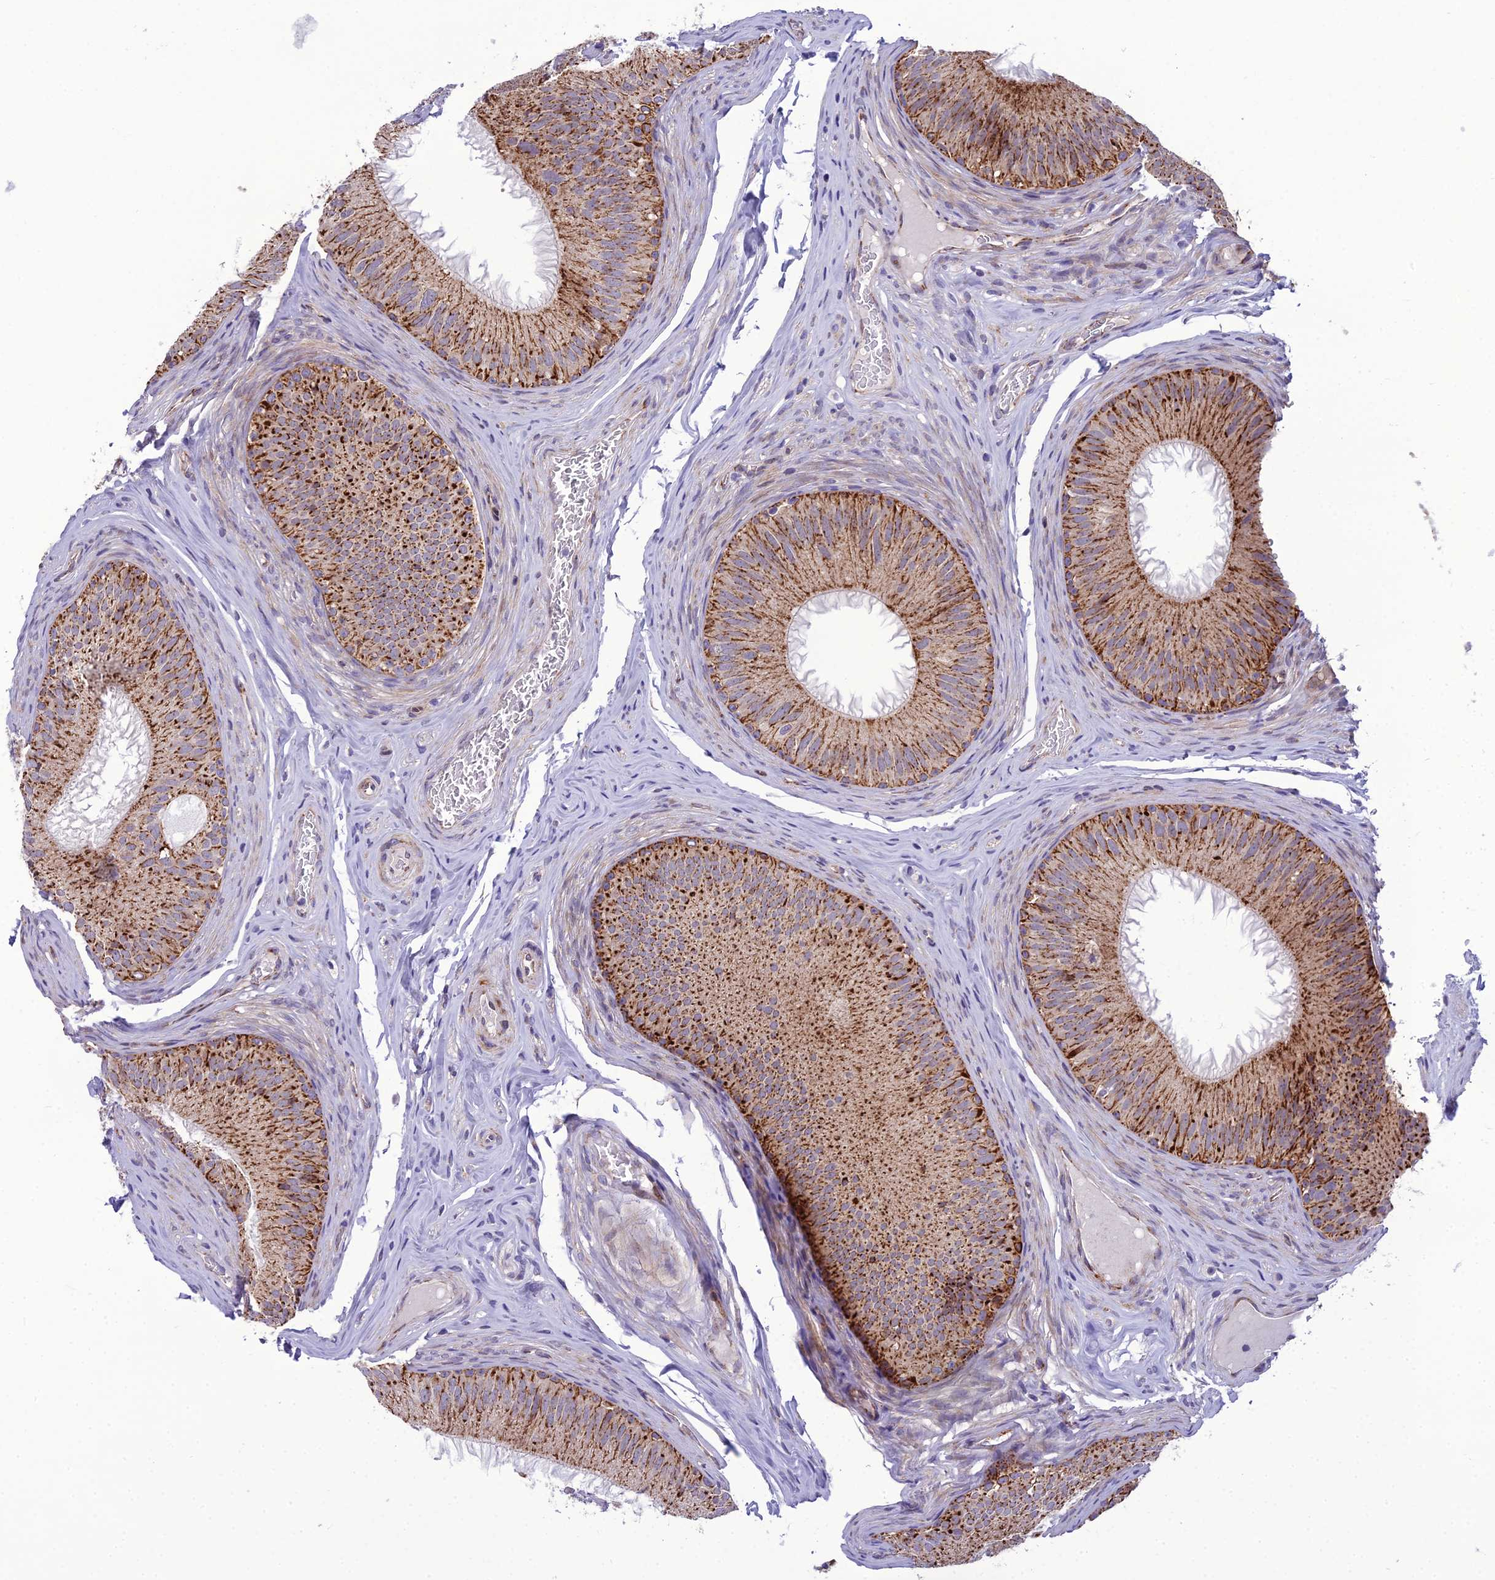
{"staining": {"intensity": "strong", "quantity": ">75%", "location": "cytoplasmic/membranous"}, "tissue": "epididymis", "cell_type": "Glandular cells", "image_type": "normal", "snomed": [{"axis": "morphology", "description": "Normal tissue, NOS"}, {"axis": "topography", "description": "Epididymis"}], "caption": "A high-resolution photomicrograph shows immunohistochemistry (IHC) staining of unremarkable epididymis, which demonstrates strong cytoplasmic/membranous positivity in about >75% of glandular cells.", "gene": "NODAL", "patient": {"sex": "male", "age": 34}}